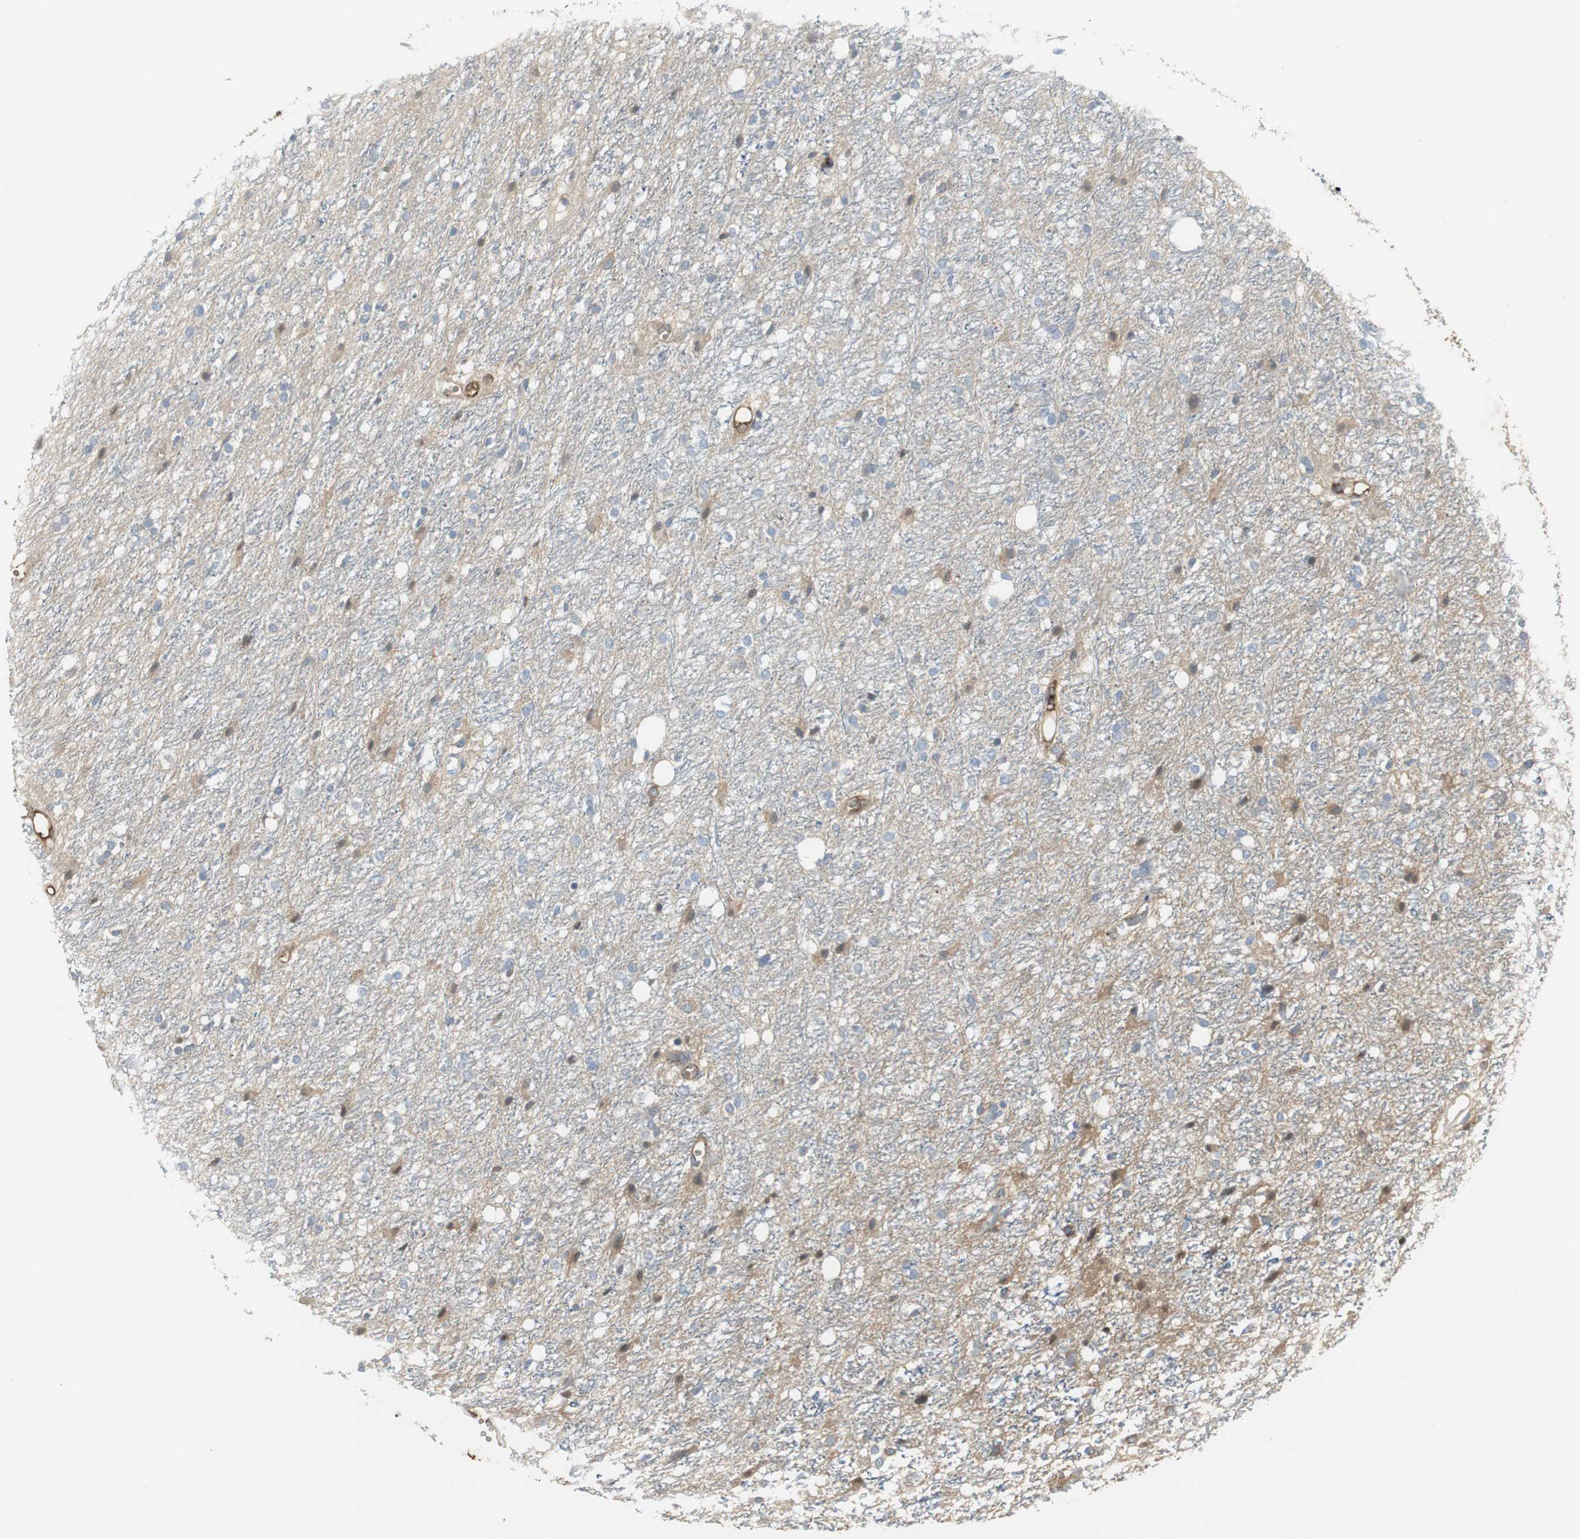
{"staining": {"intensity": "weak", "quantity": "<25%", "location": "cytoplasmic/membranous"}, "tissue": "glioma", "cell_type": "Tumor cells", "image_type": "cancer", "snomed": [{"axis": "morphology", "description": "Glioma, malignant, High grade"}, {"axis": "topography", "description": "Brain"}], "caption": "Tumor cells show no significant positivity in malignant glioma (high-grade).", "gene": "IGHA1", "patient": {"sex": "female", "age": 59}}